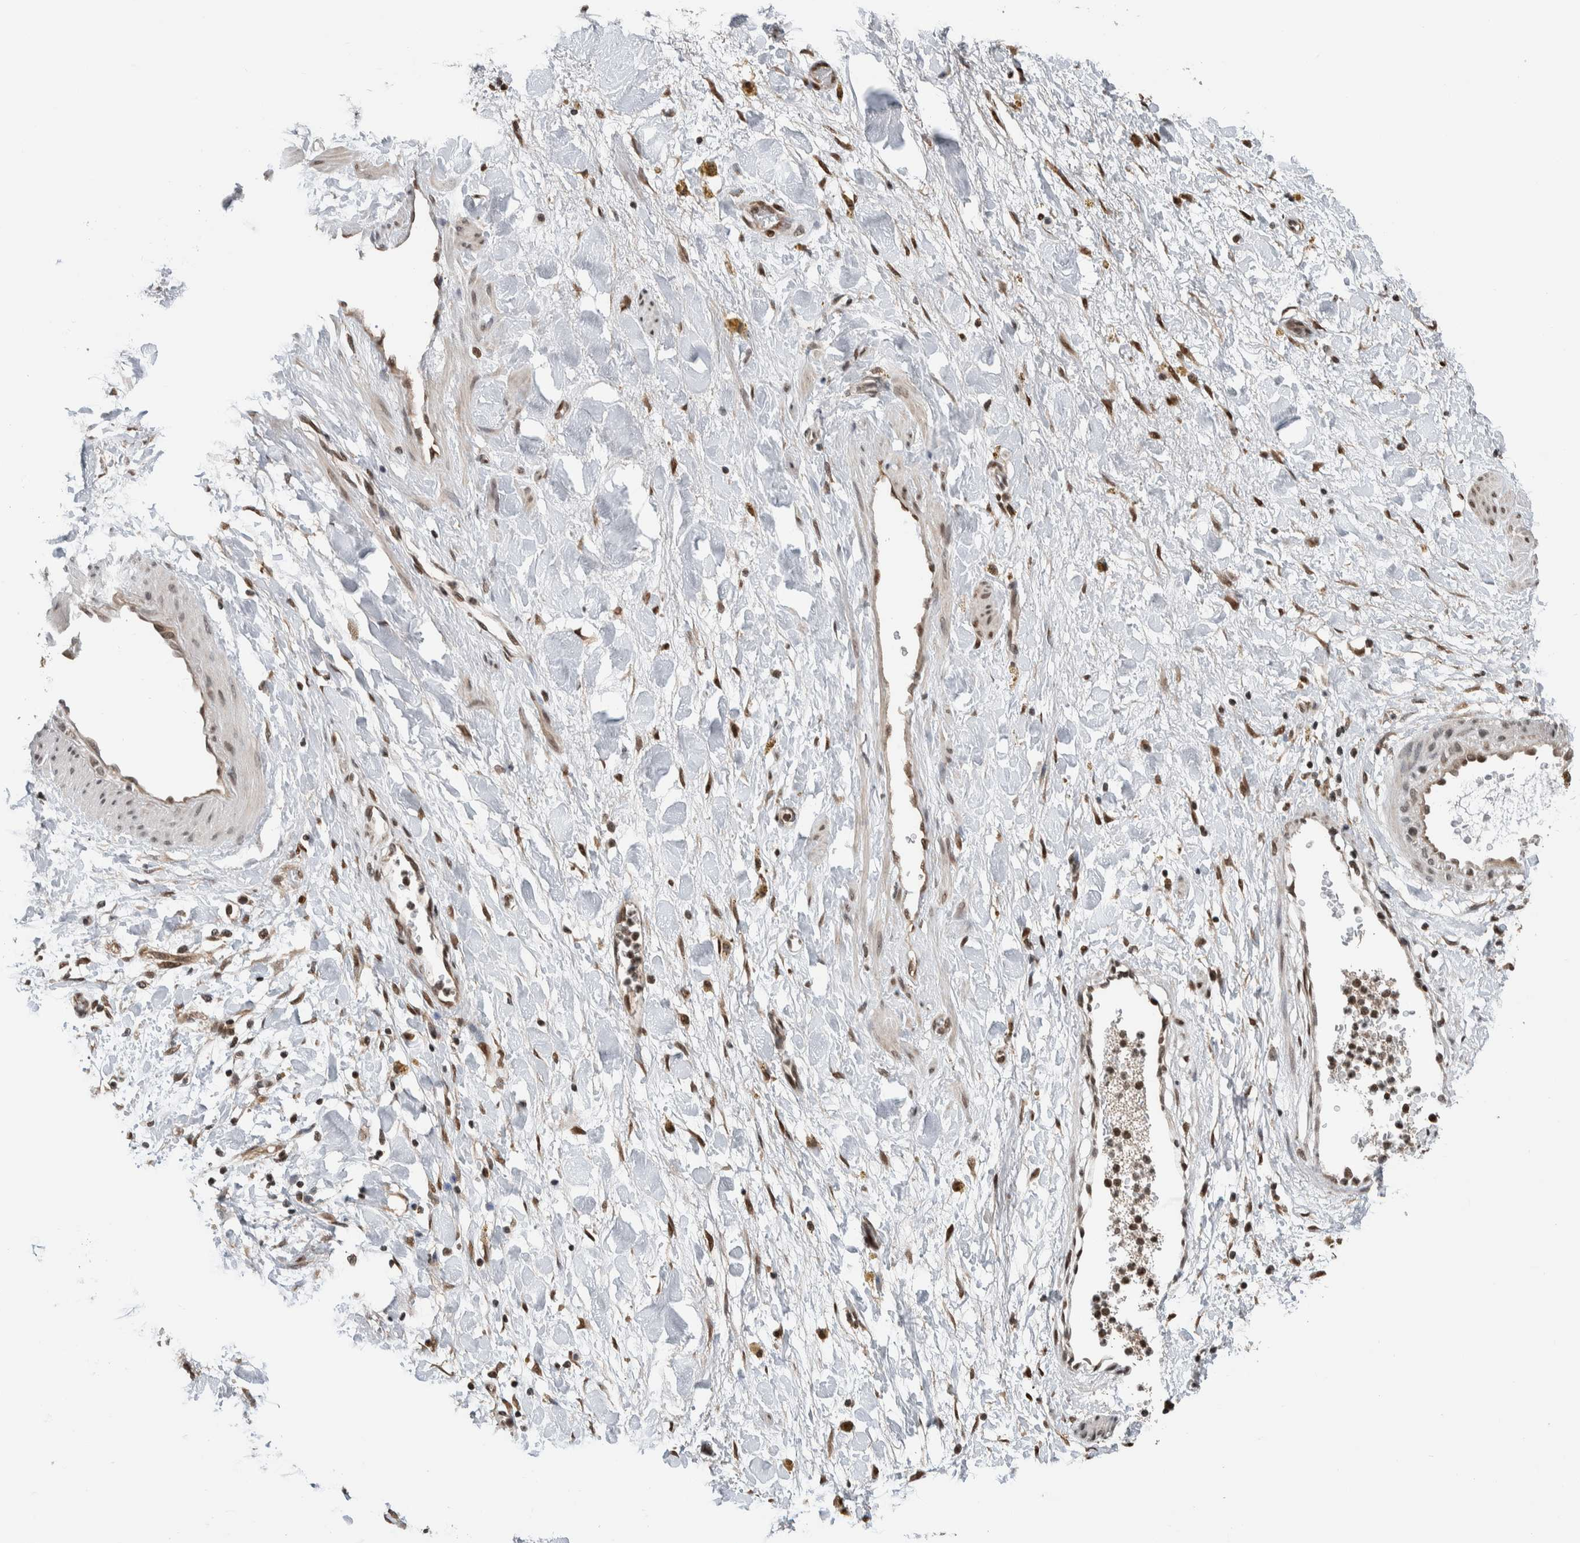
{"staining": {"intensity": "weak", "quantity": ">75%", "location": "nuclear"}, "tissue": "adipose tissue", "cell_type": "Adipocytes", "image_type": "normal", "snomed": [{"axis": "morphology", "description": "Normal tissue, NOS"}, {"axis": "topography", "description": "Kidney"}, {"axis": "topography", "description": "Peripheral nerve tissue"}], "caption": "Immunohistochemical staining of normal human adipose tissue displays weak nuclear protein positivity in about >75% of adipocytes.", "gene": "NPLOC4", "patient": {"sex": "male", "age": 7}}